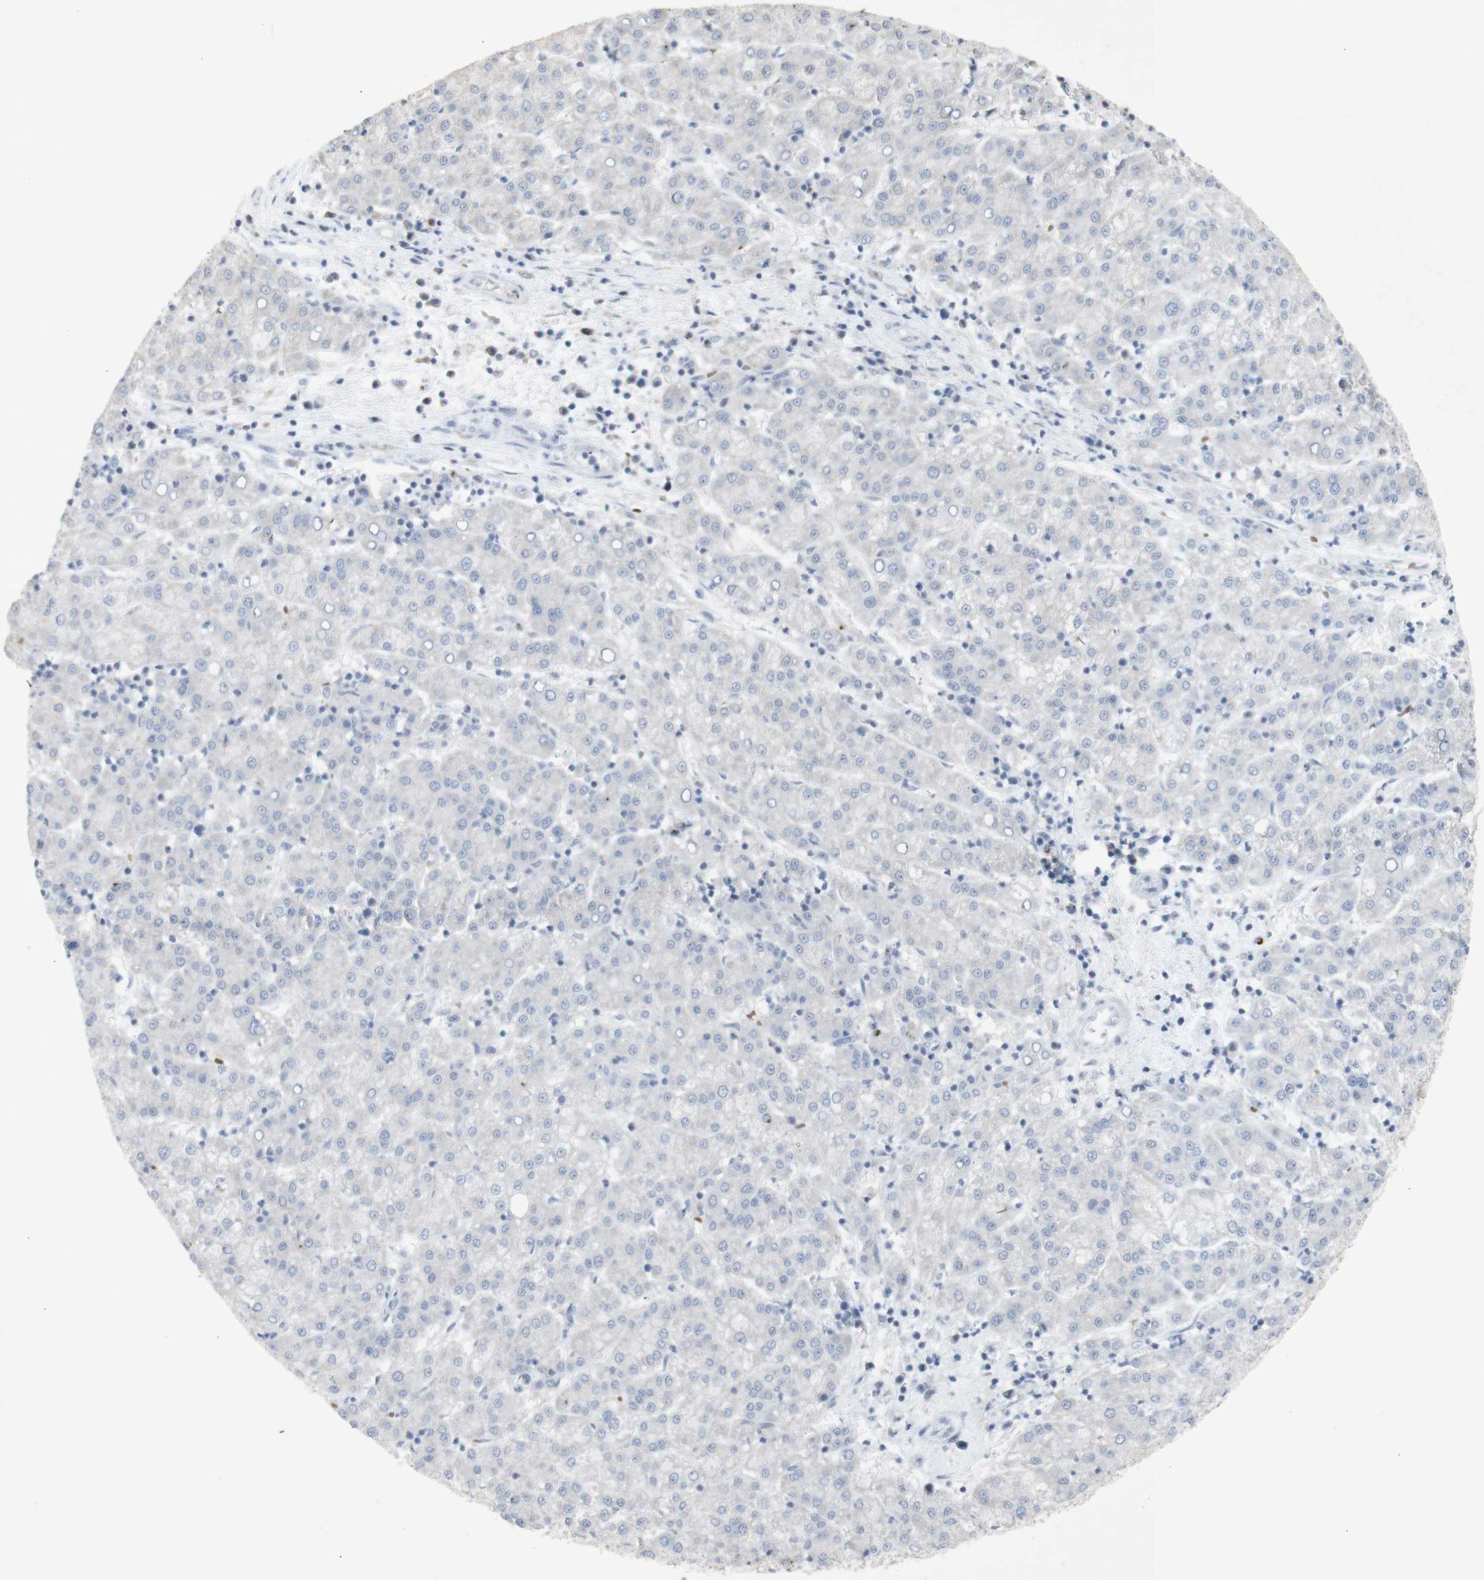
{"staining": {"intensity": "negative", "quantity": "none", "location": "none"}, "tissue": "liver cancer", "cell_type": "Tumor cells", "image_type": "cancer", "snomed": [{"axis": "morphology", "description": "Carcinoma, Hepatocellular, NOS"}, {"axis": "topography", "description": "Liver"}], "caption": "A micrograph of liver cancer (hepatocellular carcinoma) stained for a protein exhibits no brown staining in tumor cells. Brightfield microscopy of IHC stained with DAB (brown) and hematoxylin (blue), captured at high magnification.", "gene": "INS", "patient": {"sex": "female", "age": 58}}